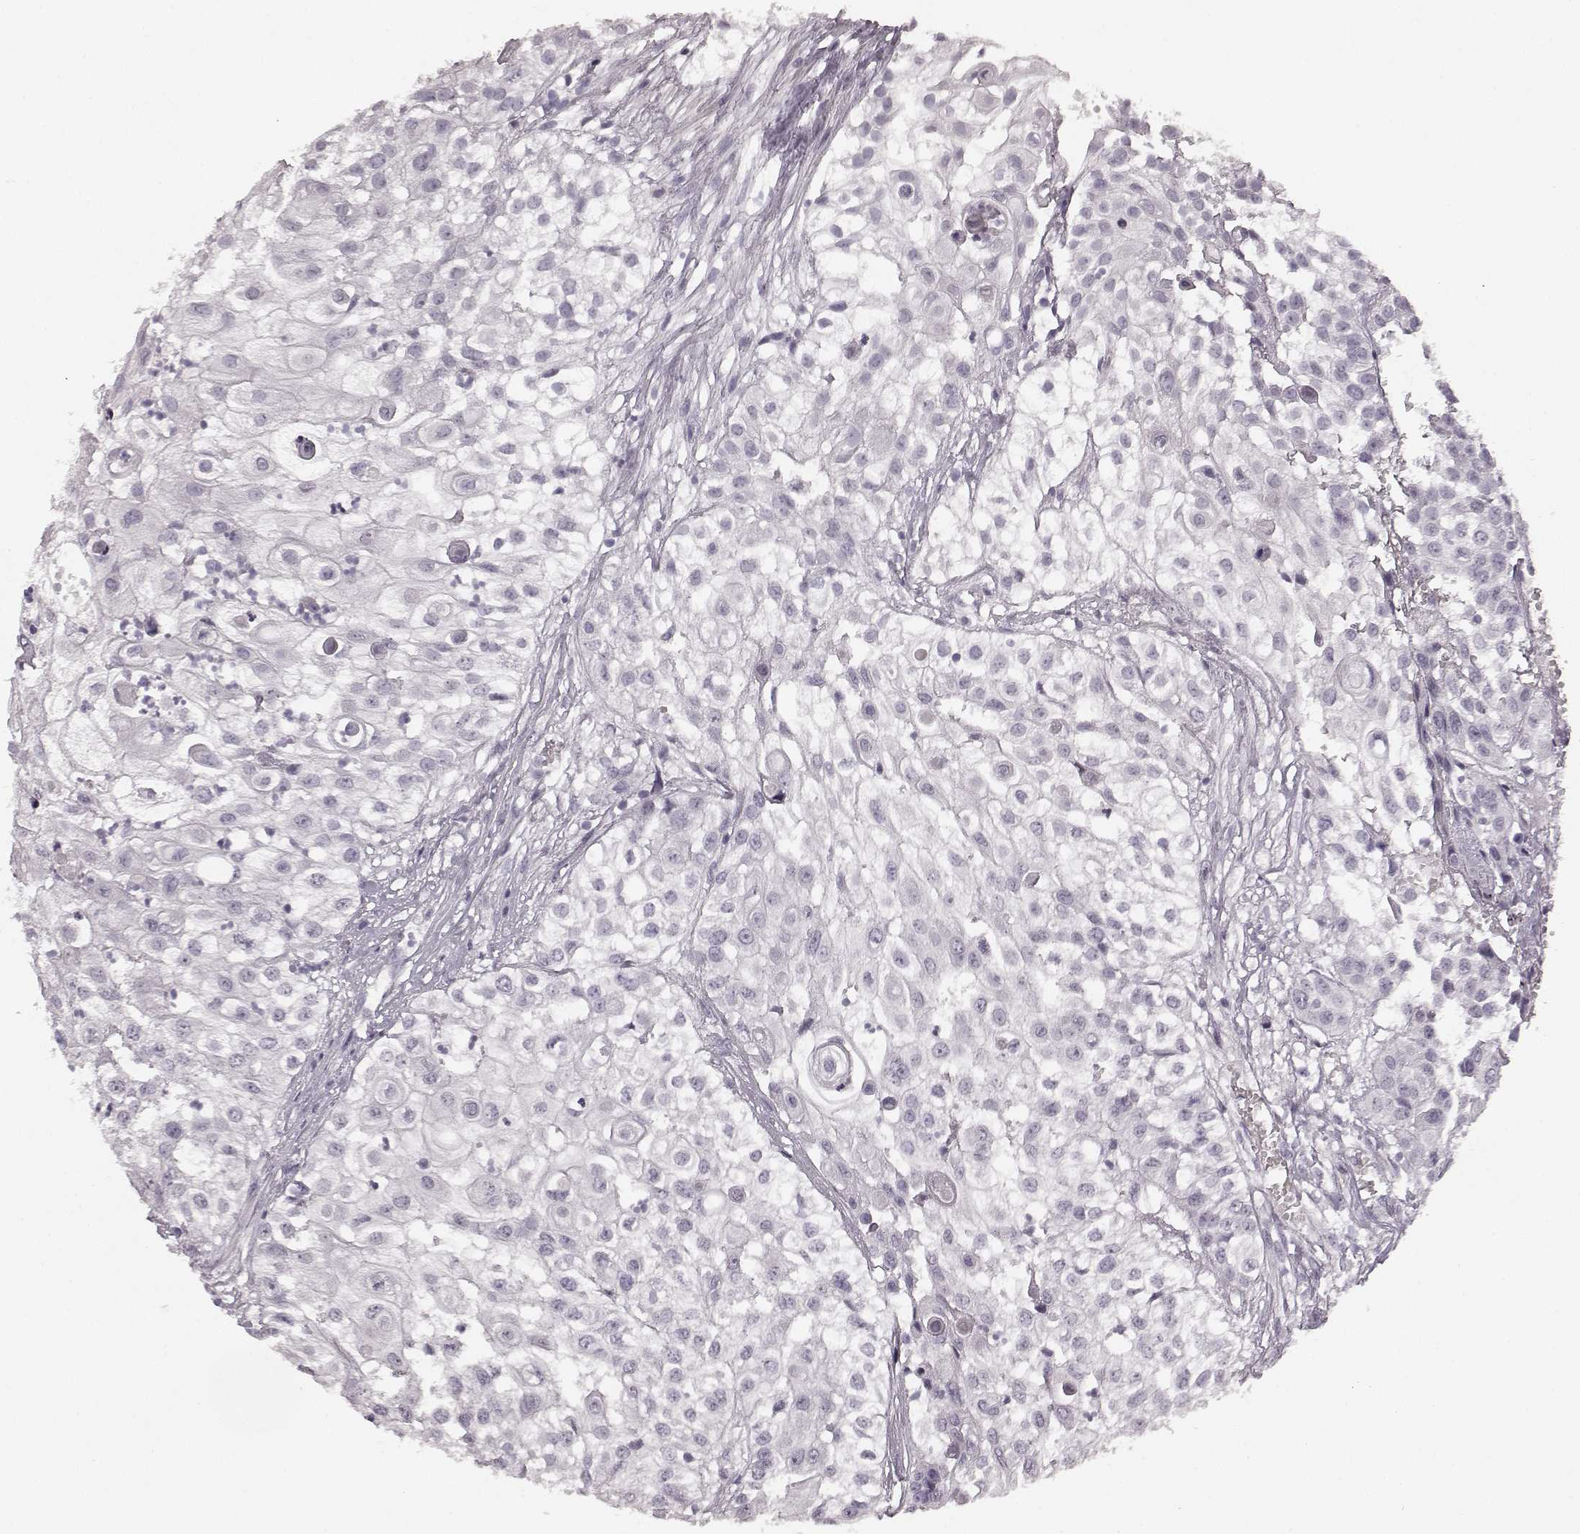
{"staining": {"intensity": "negative", "quantity": "none", "location": "none"}, "tissue": "urothelial cancer", "cell_type": "Tumor cells", "image_type": "cancer", "snomed": [{"axis": "morphology", "description": "Urothelial carcinoma, High grade"}, {"axis": "topography", "description": "Urinary bladder"}], "caption": "Immunohistochemistry micrograph of high-grade urothelial carcinoma stained for a protein (brown), which reveals no expression in tumor cells.", "gene": "RIT2", "patient": {"sex": "female", "age": 79}}